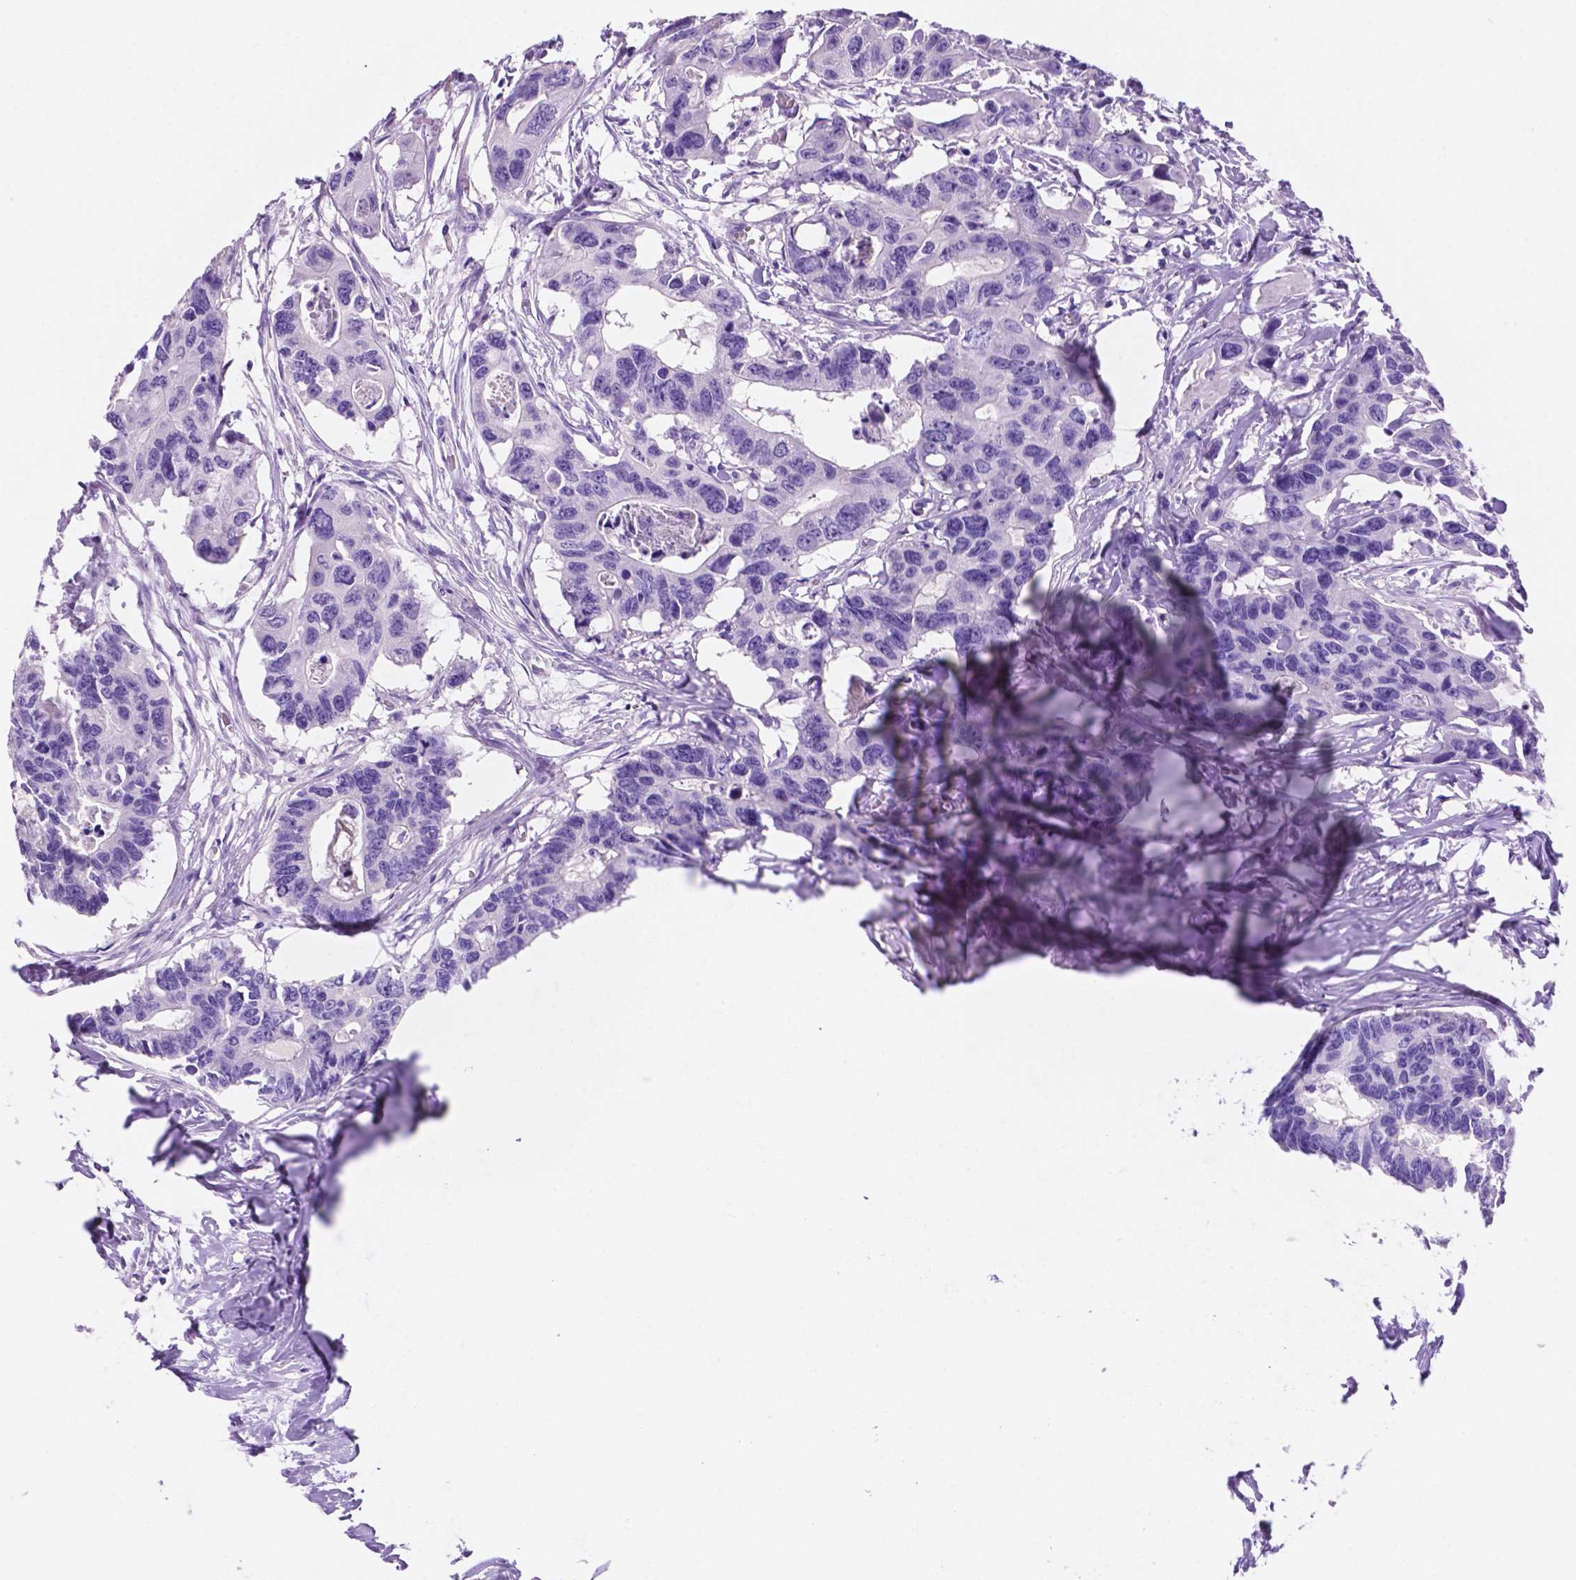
{"staining": {"intensity": "negative", "quantity": "none", "location": "none"}, "tissue": "colorectal cancer", "cell_type": "Tumor cells", "image_type": "cancer", "snomed": [{"axis": "morphology", "description": "Adenocarcinoma, NOS"}, {"axis": "topography", "description": "Rectum"}], "caption": "The micrograph shows no significant staining in tumor cells of colorectal cancer (adenocarcinoma). The staining is performed using DAB (3,3'-diaminobenzidine) brown chromogen with nuclei counter-stained in using hematoxylin.", "gene": "FOXB2", "patient": {"sex": "male", "age": 57}}